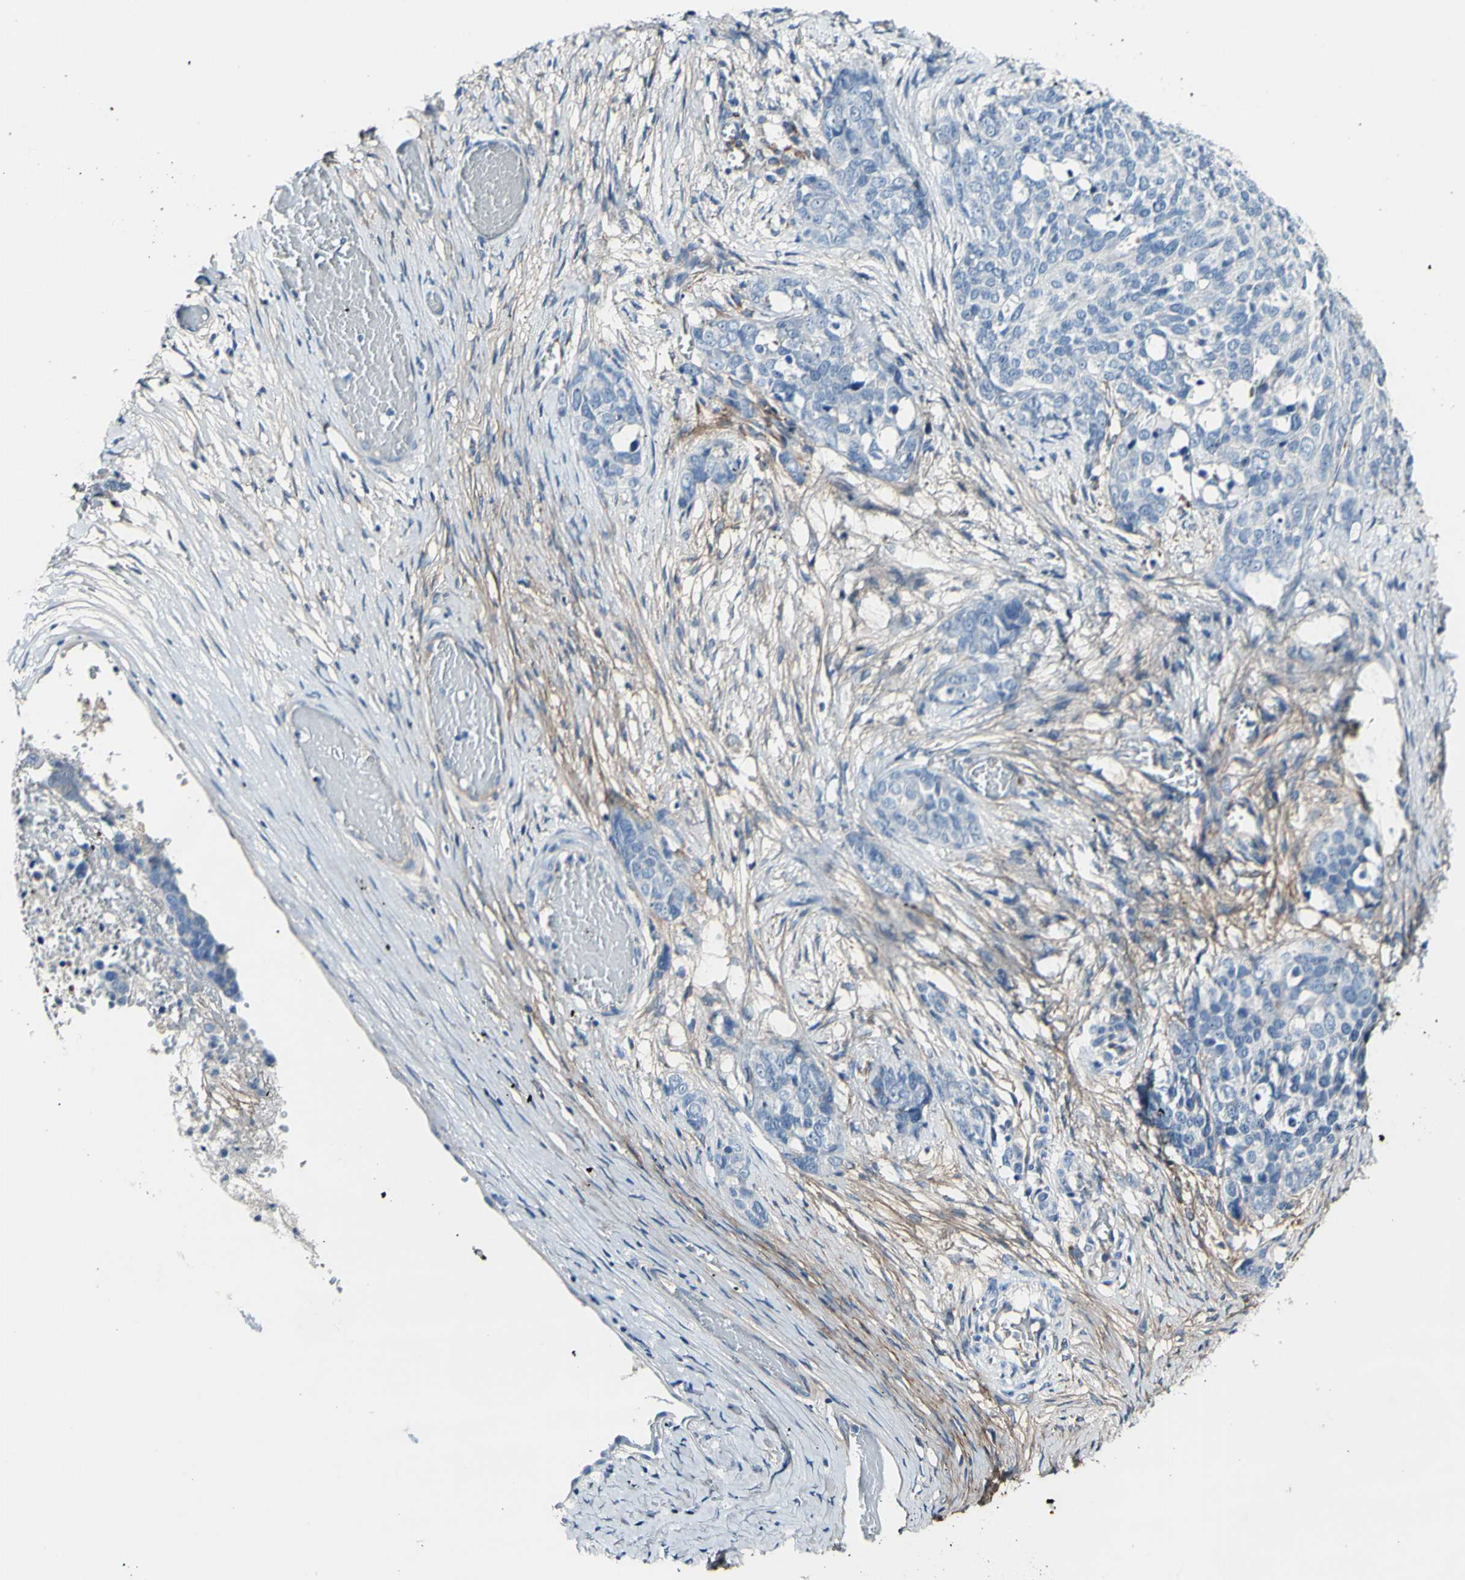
{"staining": {"intensity": "negative", "quantity": "none", "location": "none"}, "tissue": "ovarian cancer", "cell_type": "Tumor cells", "image_type": "cancer", "snomed": [{"axis": "morphology", "description": "Cystadenocarcinoma, serous, NOS"}, {"axis": "topography", "description": "Ovary"}], "caption": "This is an immunohistochemistry photomicrograph of human ovarian cancer. There is no positivity in tumor cells.", "gene": "COL6A3", "patient": {"sex": "female", "age": 44}}